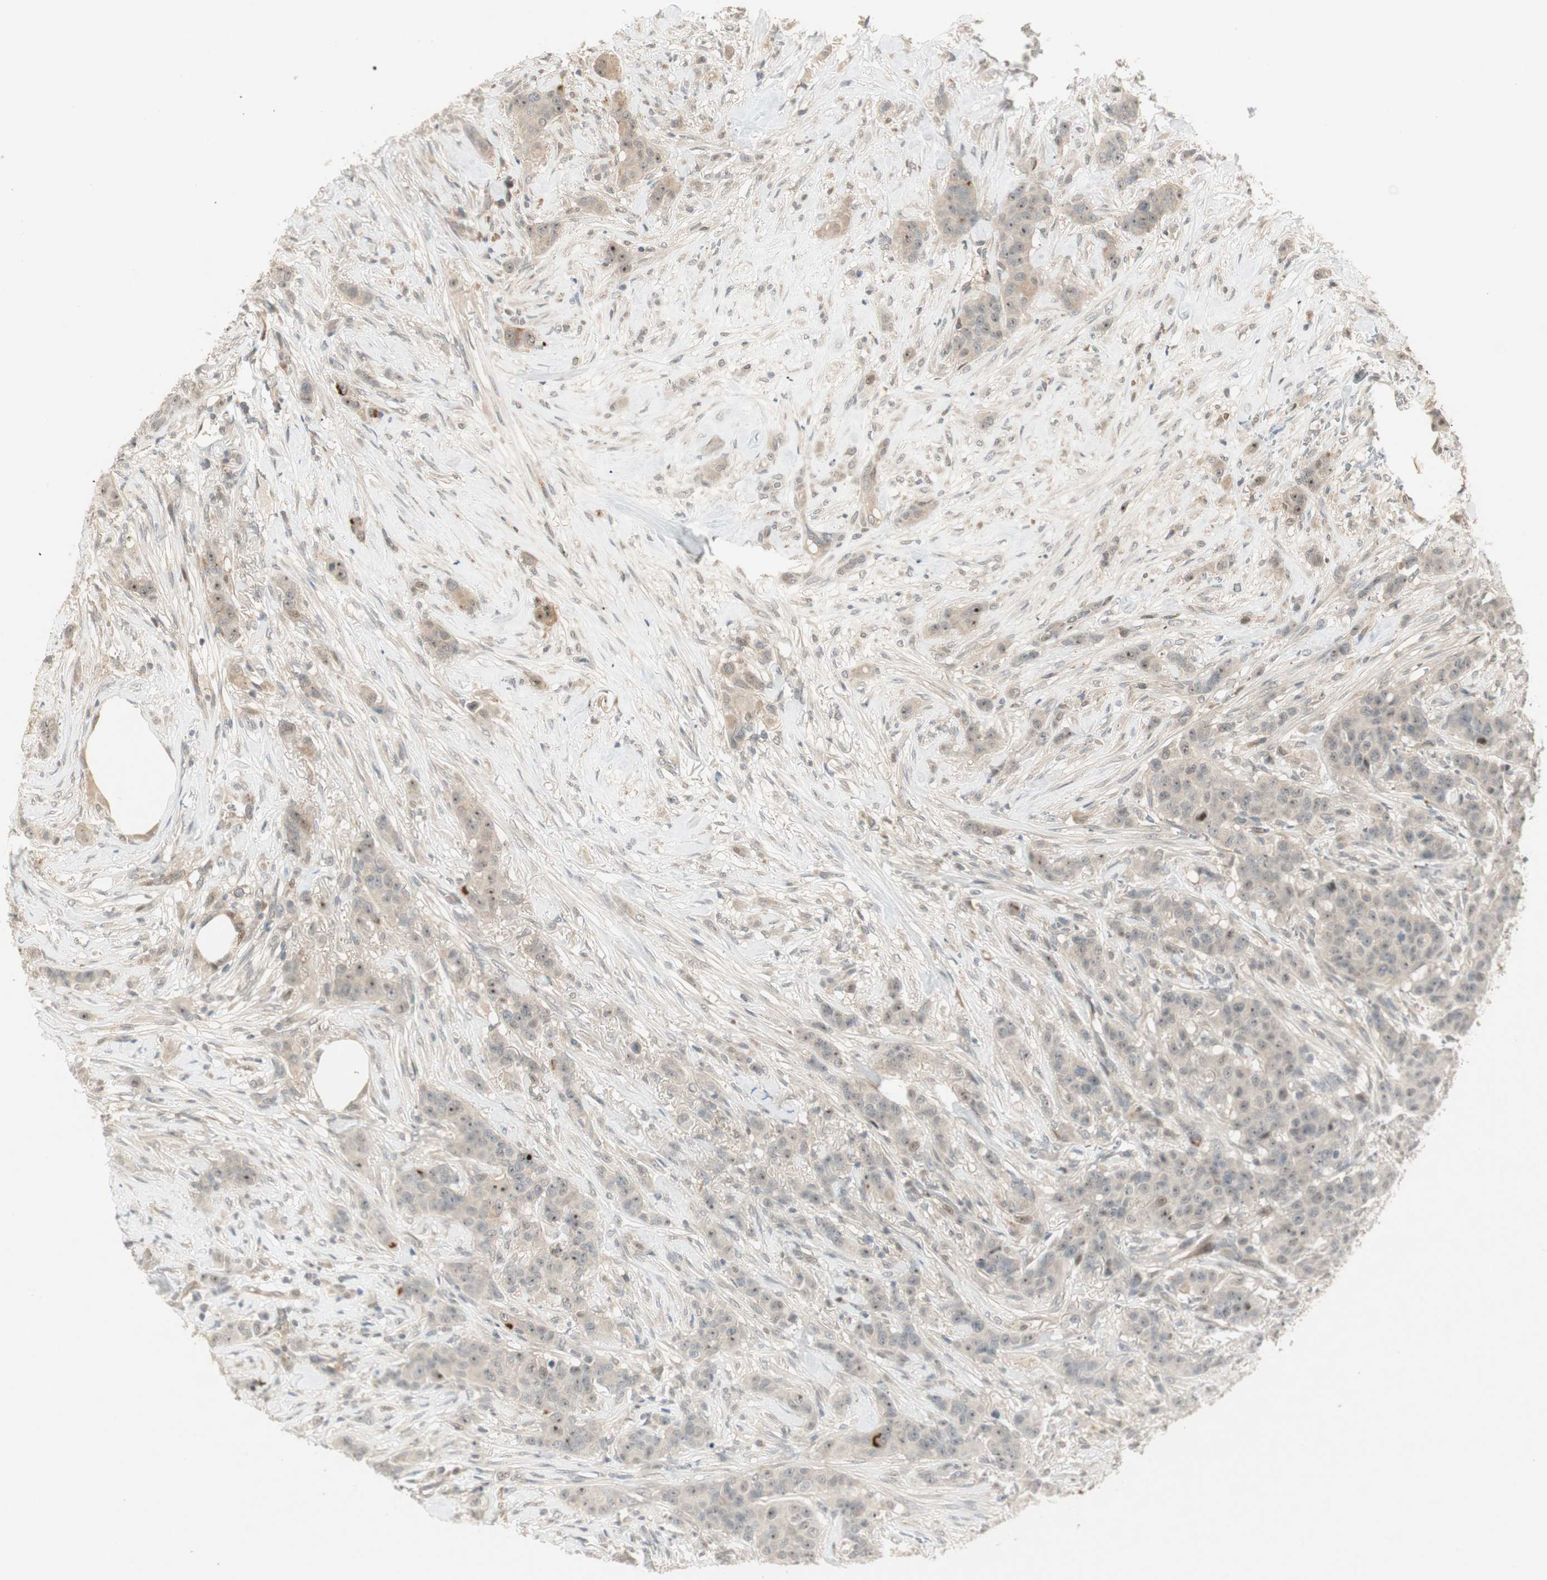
{"staining": {"intensity": "weak", "quantity": "25%-75%", "location": "cytoplasmic/membranous,nuclear"}, "tissue": "breast cancer", "cell_type": "Tumor cells", "image_type": "cancer", "snomed": [{"axis": "morphology", "description": "Duct carcinoma"}, {"axis": "topography", "description": "Breast"}], "caption": "This image shows breast cancer (infiltrating ductal carcinoma) stained with immunohistochemistry (IHC) to label a protein in brown. The cytoplasmic/membranous and nuclear of tumor cells show weak positivity for the protein. Nuclei are counter-stained blue.", "gene": "ACSL5", "patient": {"sex": "female", "age": 40}}